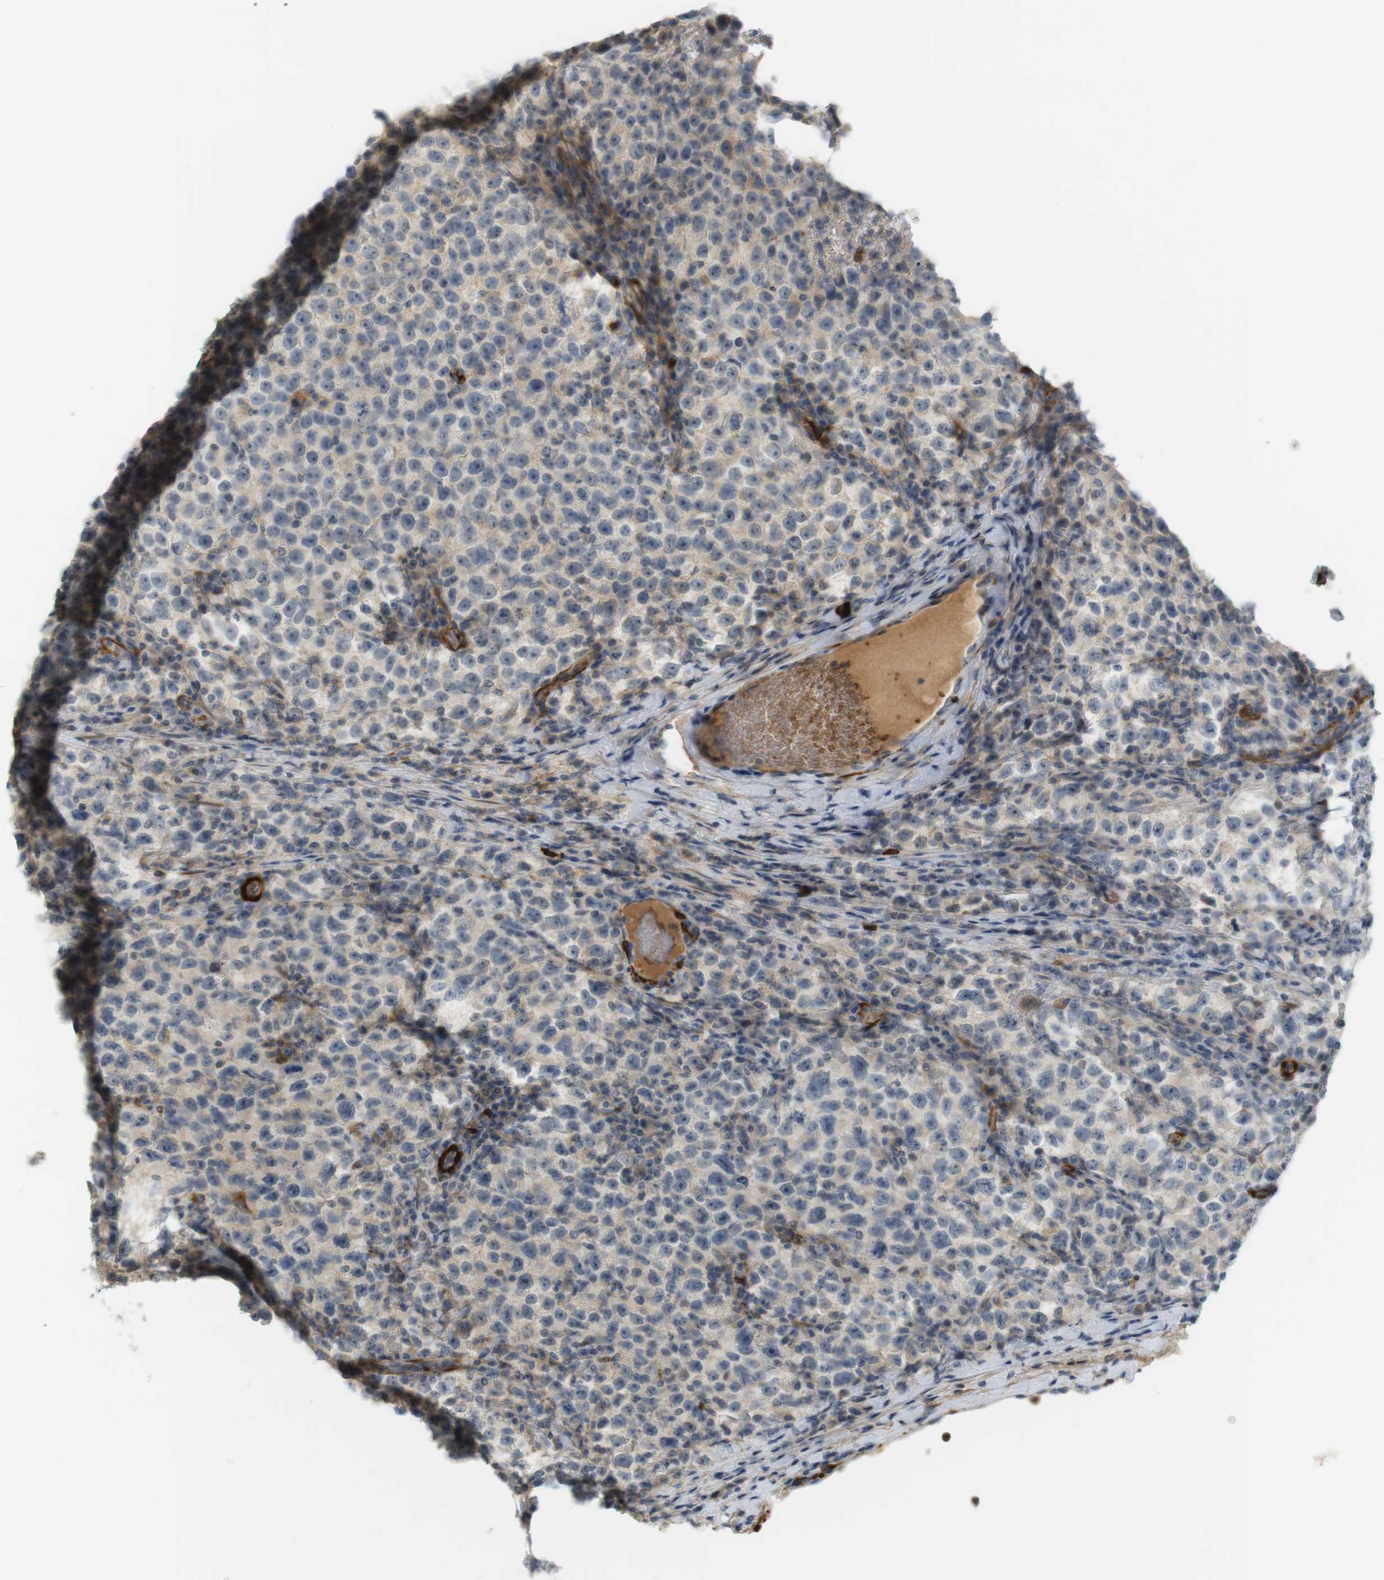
{"staining": {"intensity": "weak", "quantity": "25%-75%", "location": "cytoplasmic/membranous"}, "tissue": "testis cancer", "cell_type": "Tumor cells", "image_type": "cancer", "snomed": [{"axis": "morphology", "description": "Seminoma, NOS"}, {"axis": "topography", "description": "Testis"}], "caption": "Immunohistochemical staining of seminoma (testis) displays low levels of weak cytoplasmic/membranous protein expression in approximately 25%-75% of tumor cells.", "gene": "PDE3A", "patient": {"sex": "male", "age": 22}}